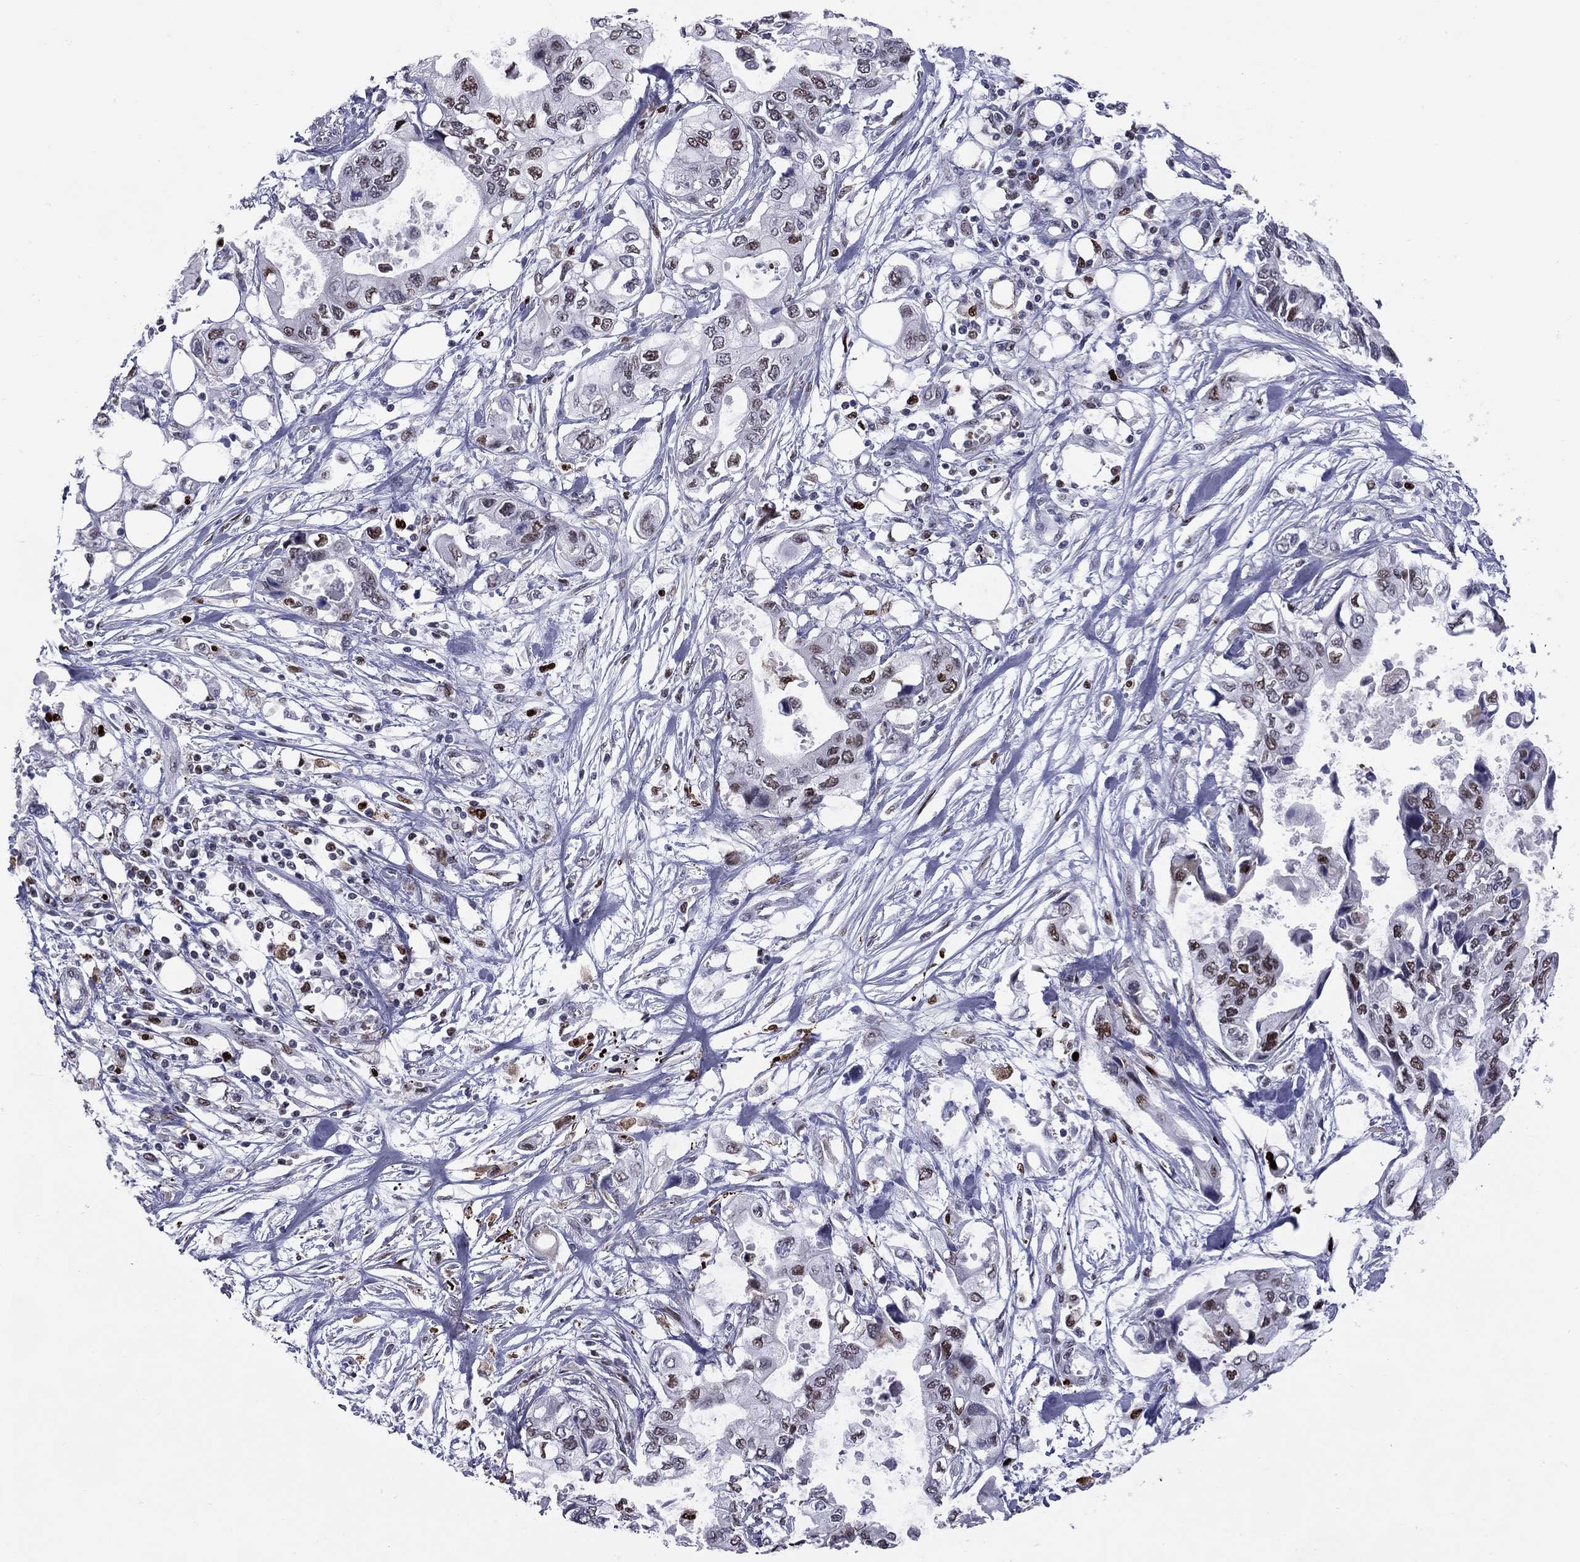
{"staining": {"intensity": "strong", "quantity": "25%-75%", "location": "nuclear"}, "tissue": "pancreatic cancer", "cell_type": "Tumor cells", "image_type": "cancer", "snomed": [{"axis": "morphology", "description": "Adenocarcinoma, NOS"}, {"axis": "topography", "description": "Pancreas"}], "caption": "Protein staining of pancreatic adenocarcinoma tissue shows strong nuclear staining in about 25%-75% of tumor cells.", "gene": "PCGF3", "patient": {"sex": "female", "age": 63}}